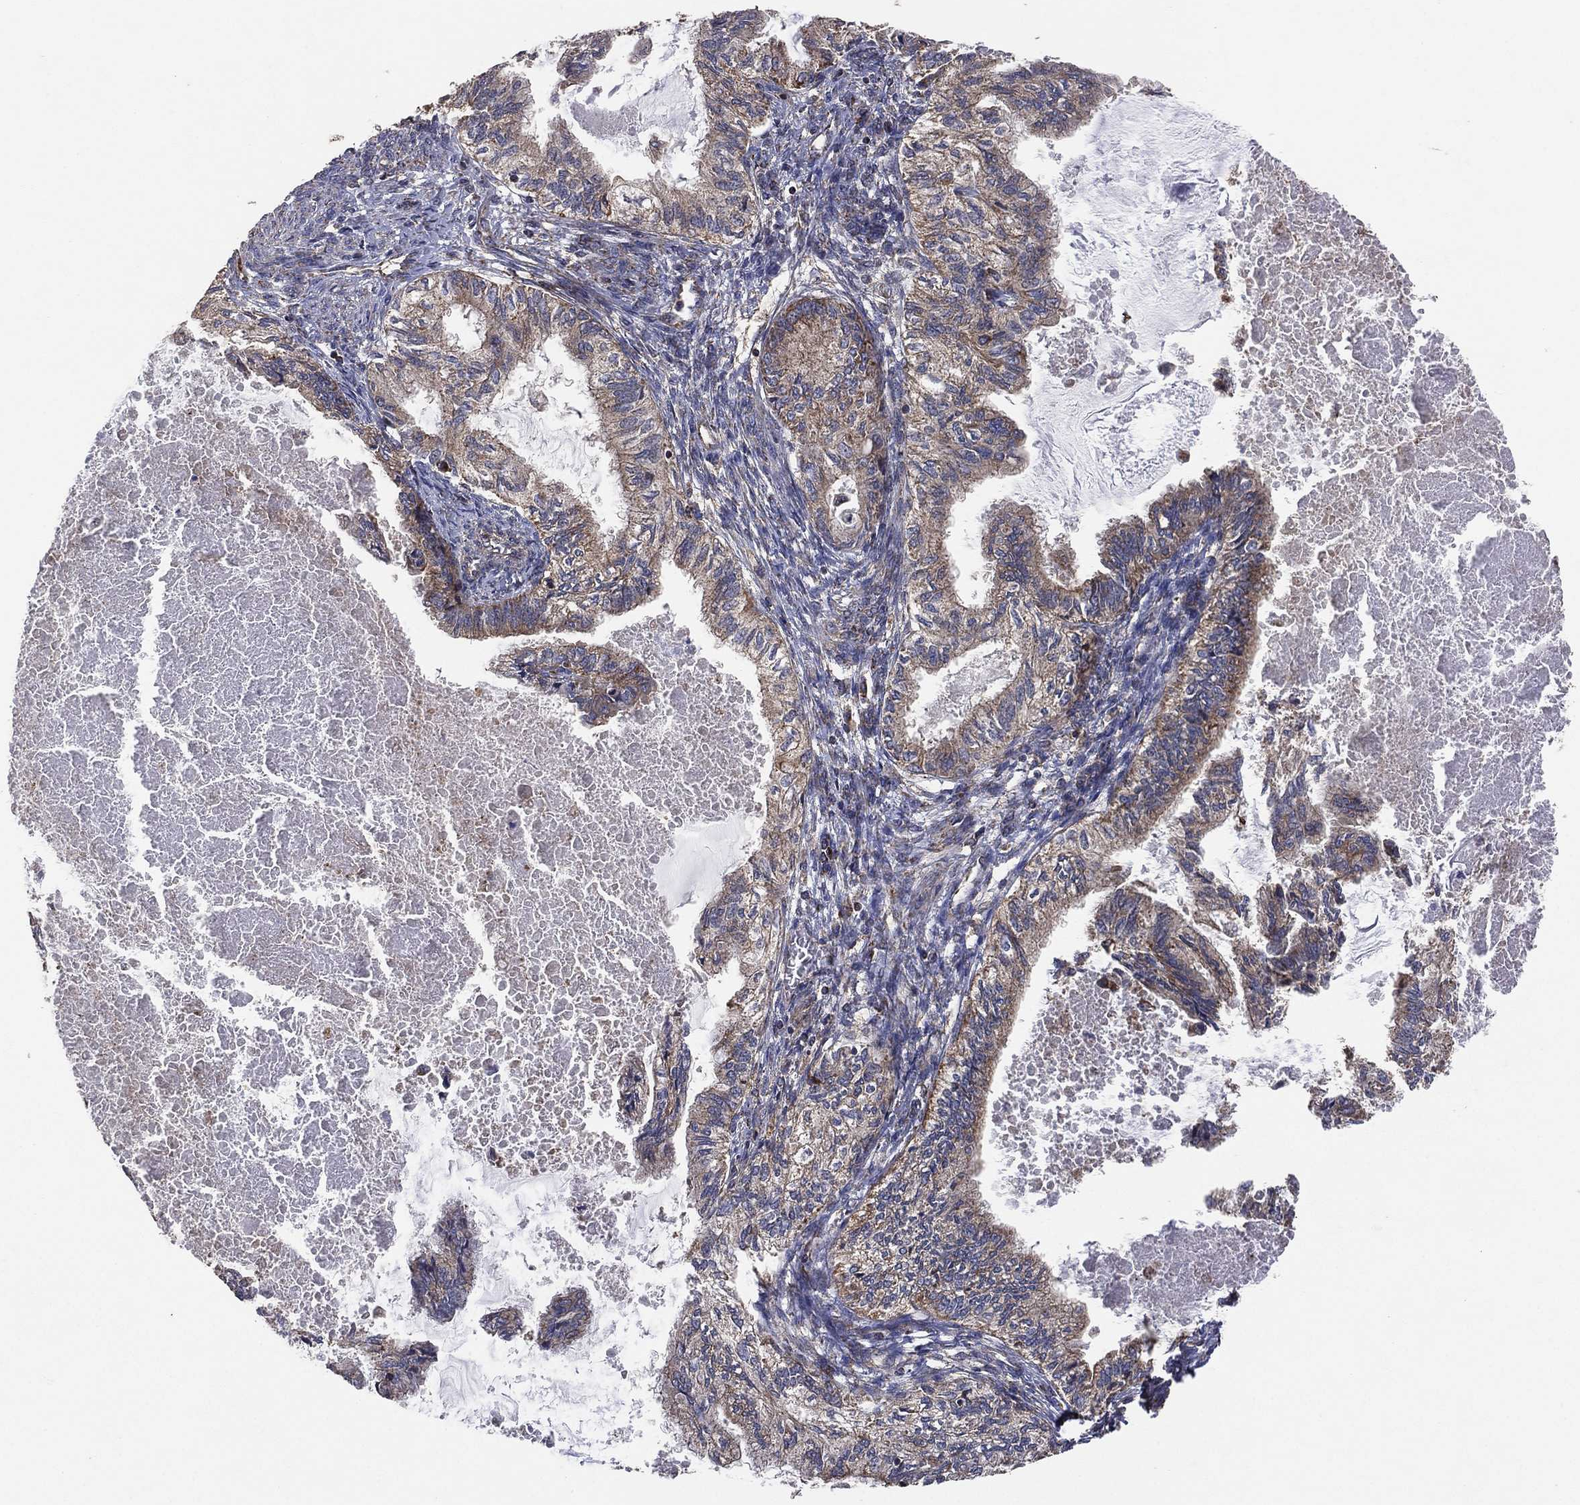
{"staining": {"intensity": "moderate", "quantity": "25%-75%", "location": "cytoplasmic/membranous"}, "tissue": "endometrial cancer", "cell_type": "Tumor cells", "image_type": "cancer", "snomed": [{"axis": "morphology", "description": "Adenocarcinoma, NOS"}, {"axis": "topography", "description": "Endometrium"}], "caption": "Immunohistochemical staining of human endometrial cancer displays medium levels of moderate cytoplasmic/membranous positivity in about 25%-75% of tumor cells.", "gene": "LIMD1", "patient": {"sex": "female", "age": 86}}